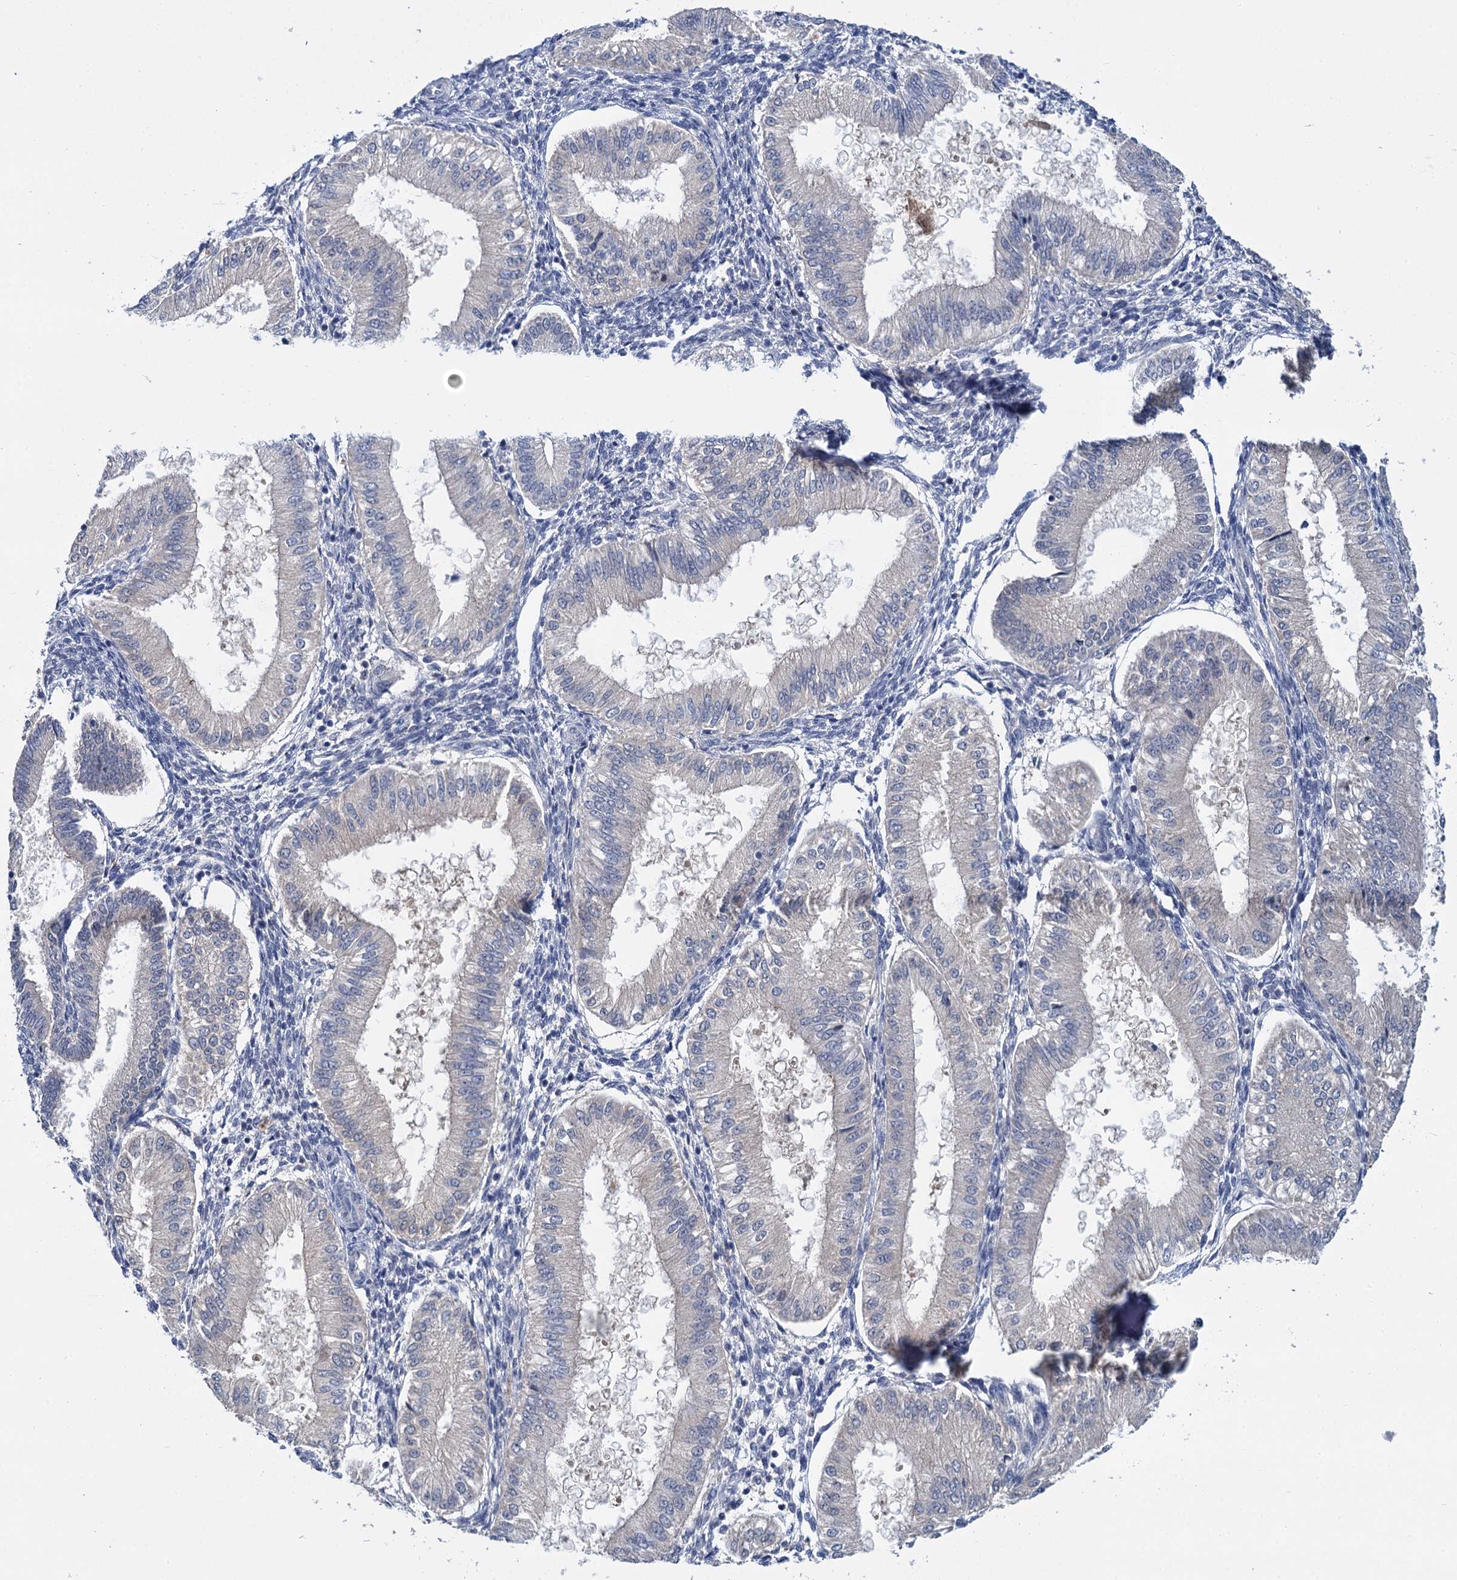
{"staining": {"intensity": "negative", "quantity": "none", "location": "none"}, "tissue": "endometrium", "cell_type": "Cells in endometrial stroma", "image_type": "normal", "snomed": [{"axis": "morphology", "description": "Normal tissue, NOS"}, {"axis": "topography", "description": "Endometrium"}], "caption": "Immunohistochemistry (IHC) image of benign endometrium stained for a protein (brown), which reveals no expression in cells in endometrial stroma.", "gene": "ANKRD42", "patient": {"sex": "female", "age": 39}}